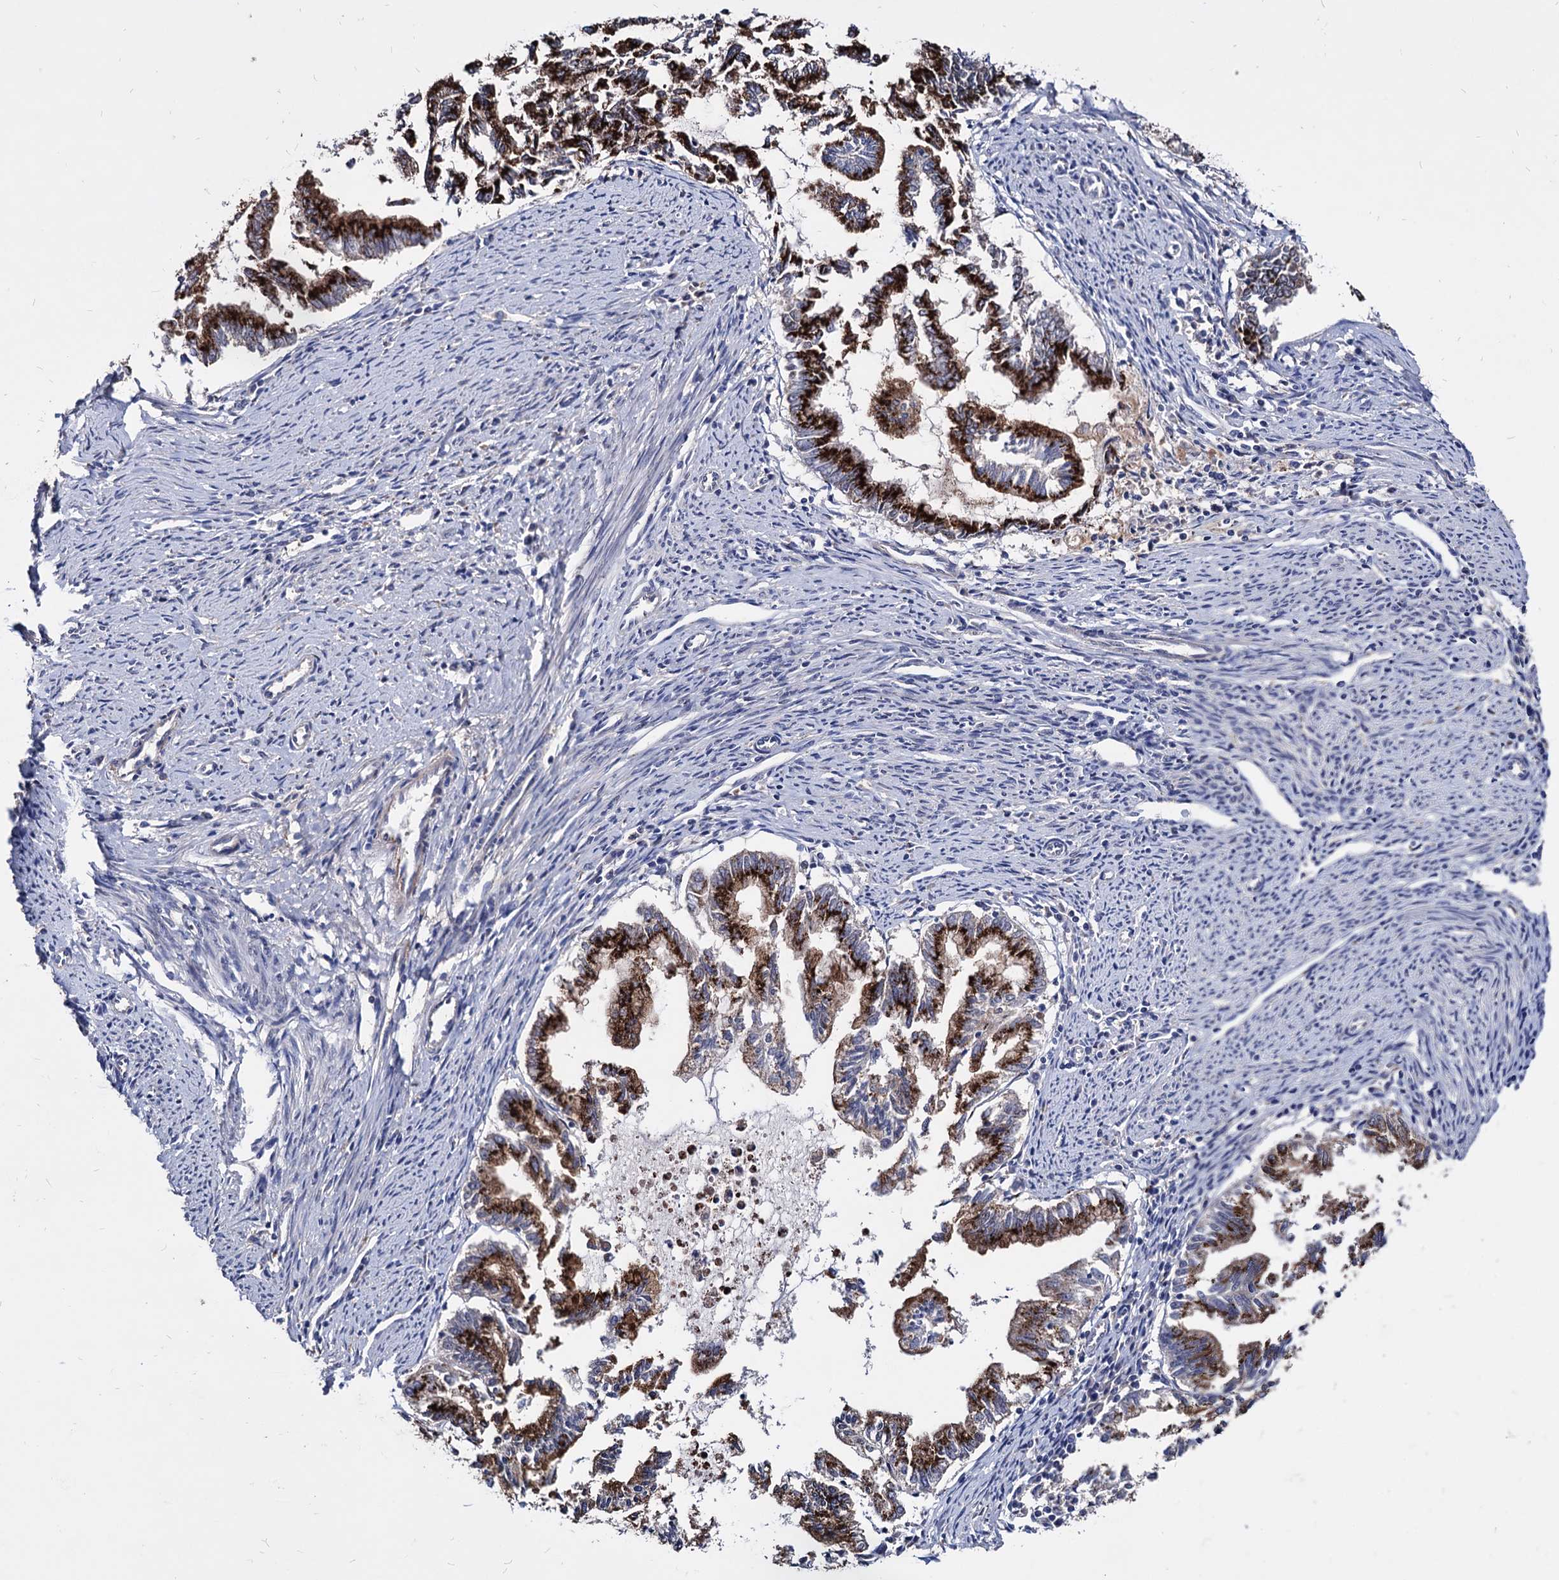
{"staining": {"intensity": "strong", "quantity": ">75%", "location": "cytoplasmic/membranous"}, "tissue": "endometrial cancer", "cell_type": "Tumor cells", "image_type": "cancer", "snomed": [{"axis": "morphology", "description": "Adenocarcinoma, NOS"}, {"axis": "topography", "description": "Endometrium"}], "caption": "An image of human endometrial cancer stained for a protein shows strong cytoplasmic/membranous brown staining in tumor cells. The protein of interest is stained brown, and the nuclei are stained in blue (DAB IHC with brightfield microscopy, high magnification).", "gene": "ESD", "patient": {"sex": "female", "age": 79}}